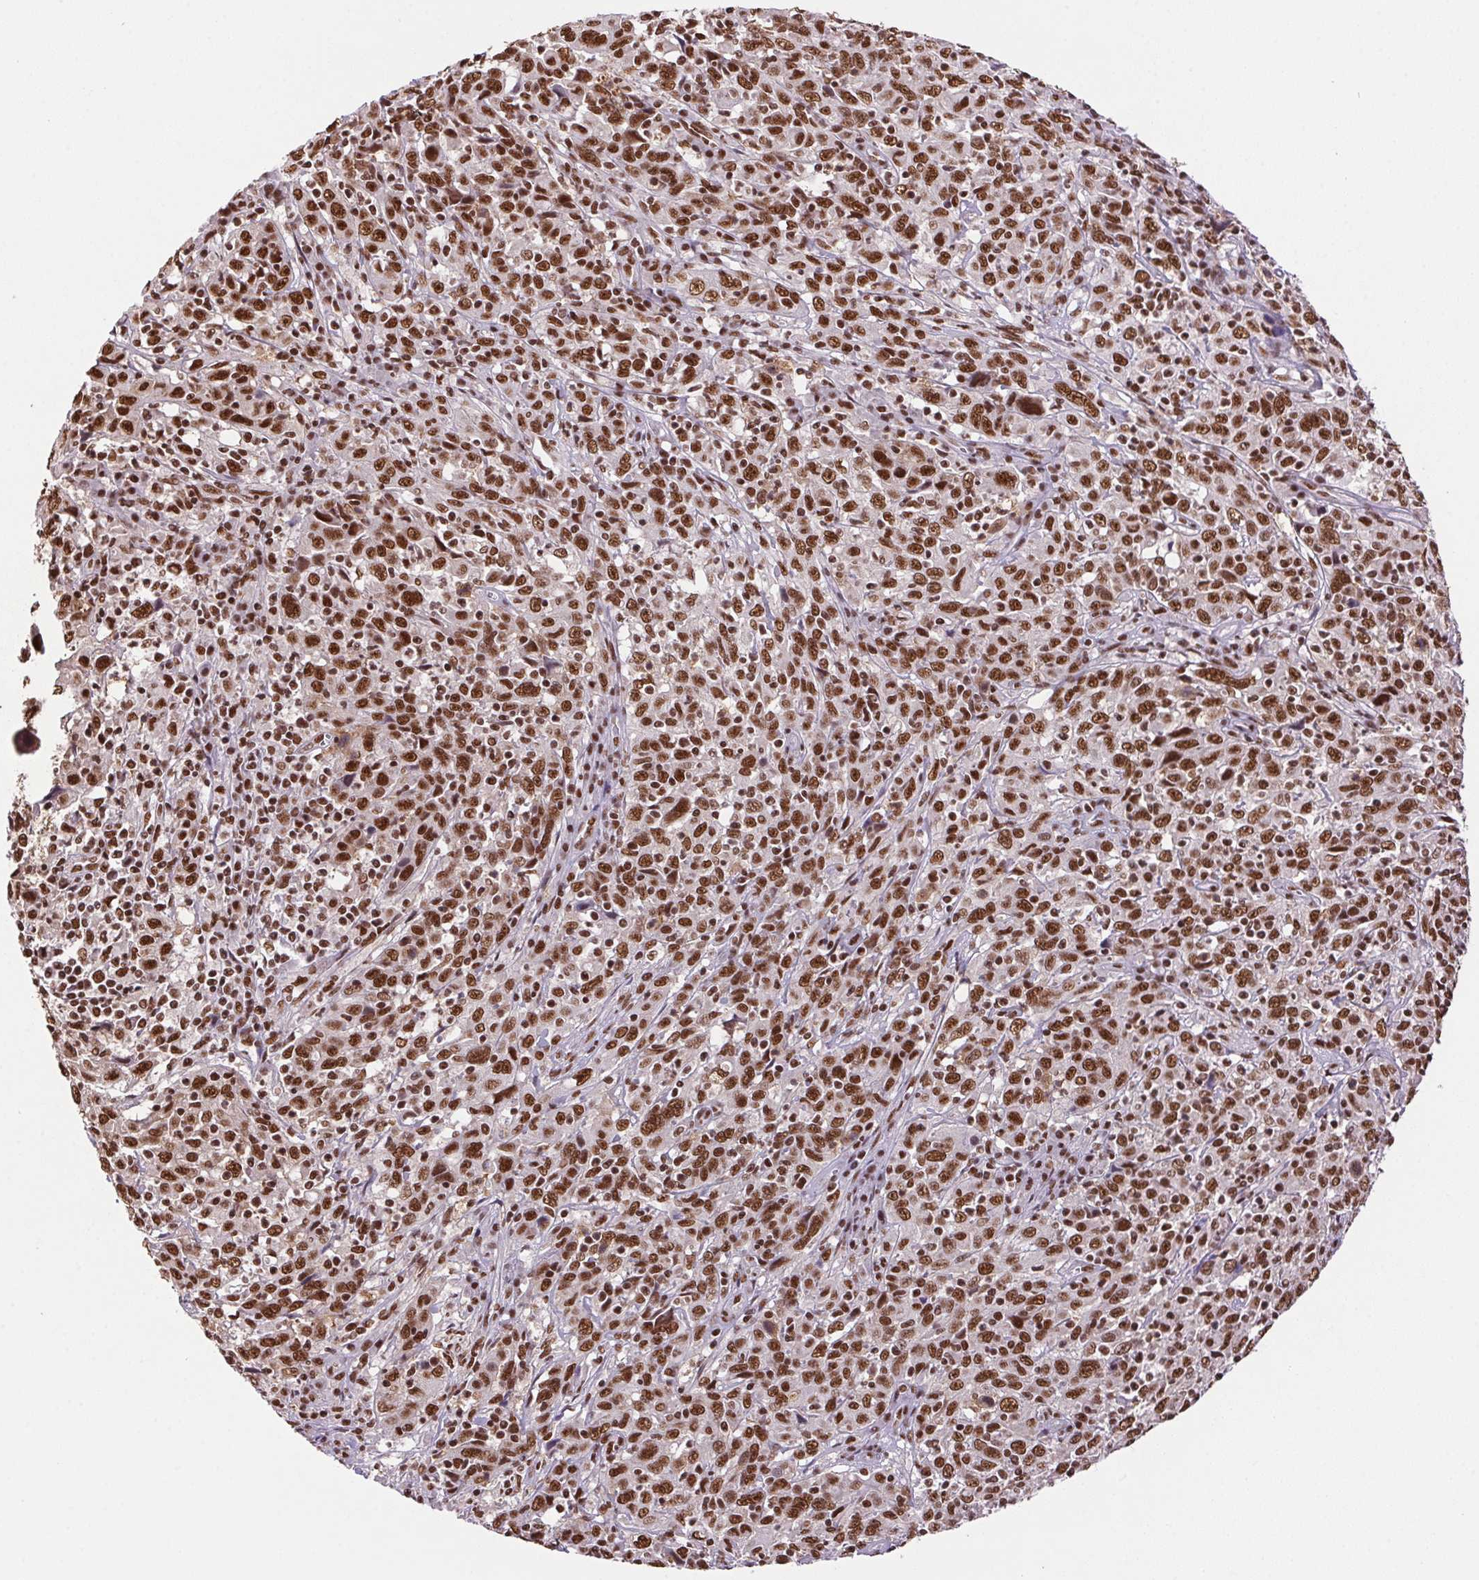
{"staining": {"intensity": "moderate", "quantity": ">75%", "location": "nuclear"}, "tissue": "cervical cancer", "cell_type": "Tumor cells", "image_type": "cancer", "snomed": [{"axis": "morphology", "description": "Squamous cell carcinoma, NOS"}, {"axis": "topography", "description": "Cervix"}], "caption": "This is an image of immunohistochemistry staining of cervical squamous cell carcinoma, which shows moderate expression in the nuclear of tumor cells.", "gene": "ZNF207", "patient": {"sex": "female", "age": 46}}